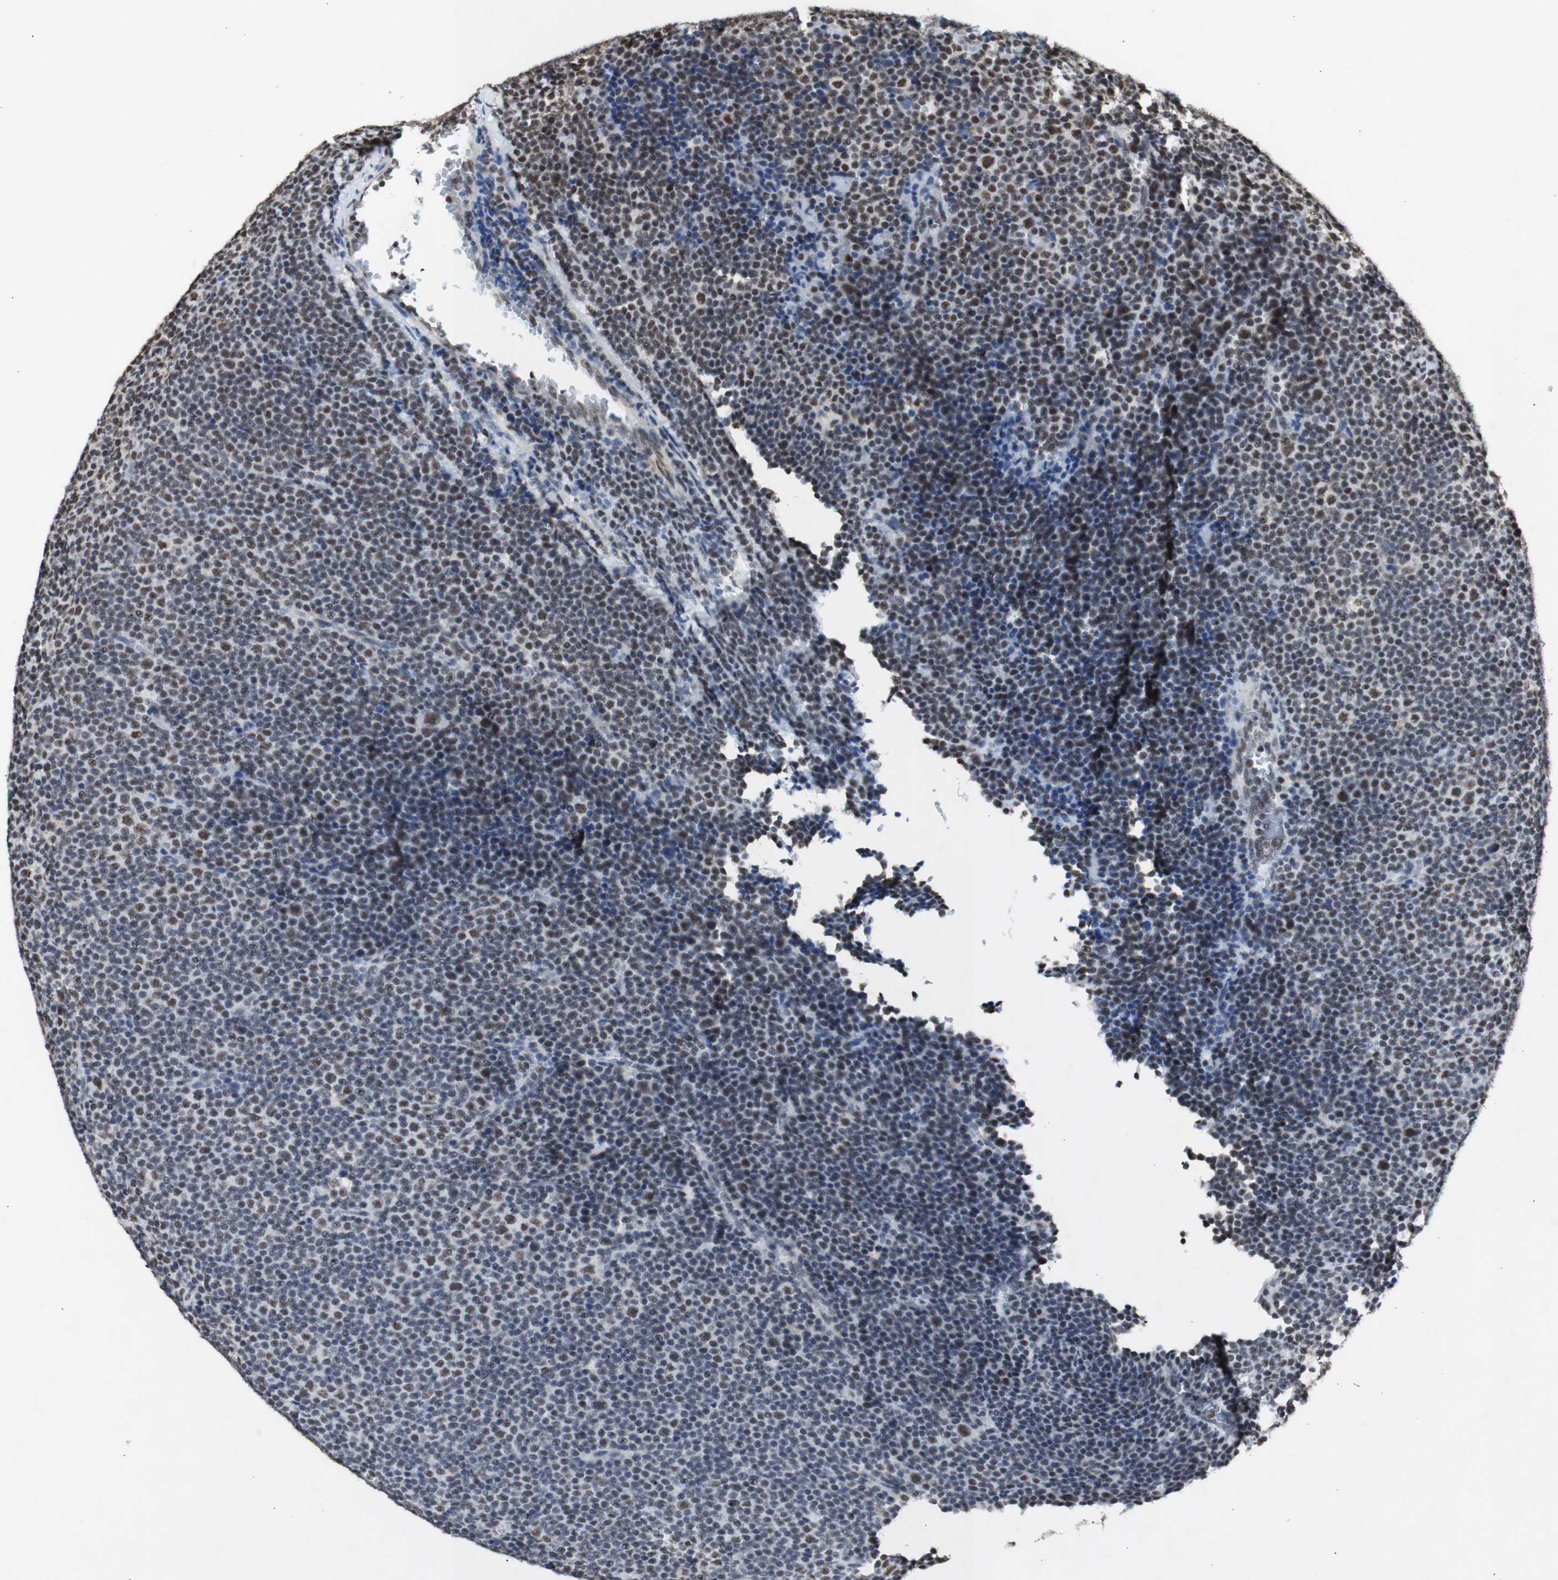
{"staining": {"intensity": "moderate", "quantity": "25%-75%", "location": "nuclear"}, "tissue": "lymphoma", "cell_type": "Tumor cells", "image_type": "cancer", "snomed": [{"axis": "morphology", "description": "Malignant lymphoma, non-Hodgkin's type, Low grade"}, {"axis": "topography", "description": "Lymph node"}], "caption": "Lymphoma tissue demonstrates moderate nuclear expression in approximately 25%-75% of tumor cells, visualized by immunohistochemistry. (Stains: DAB in brown, nuclei in blue, Microscopy: brightfield microscopy at high magnification).", "gene": "SNRPB", "patient": {"sex": "female", "age": 67}}